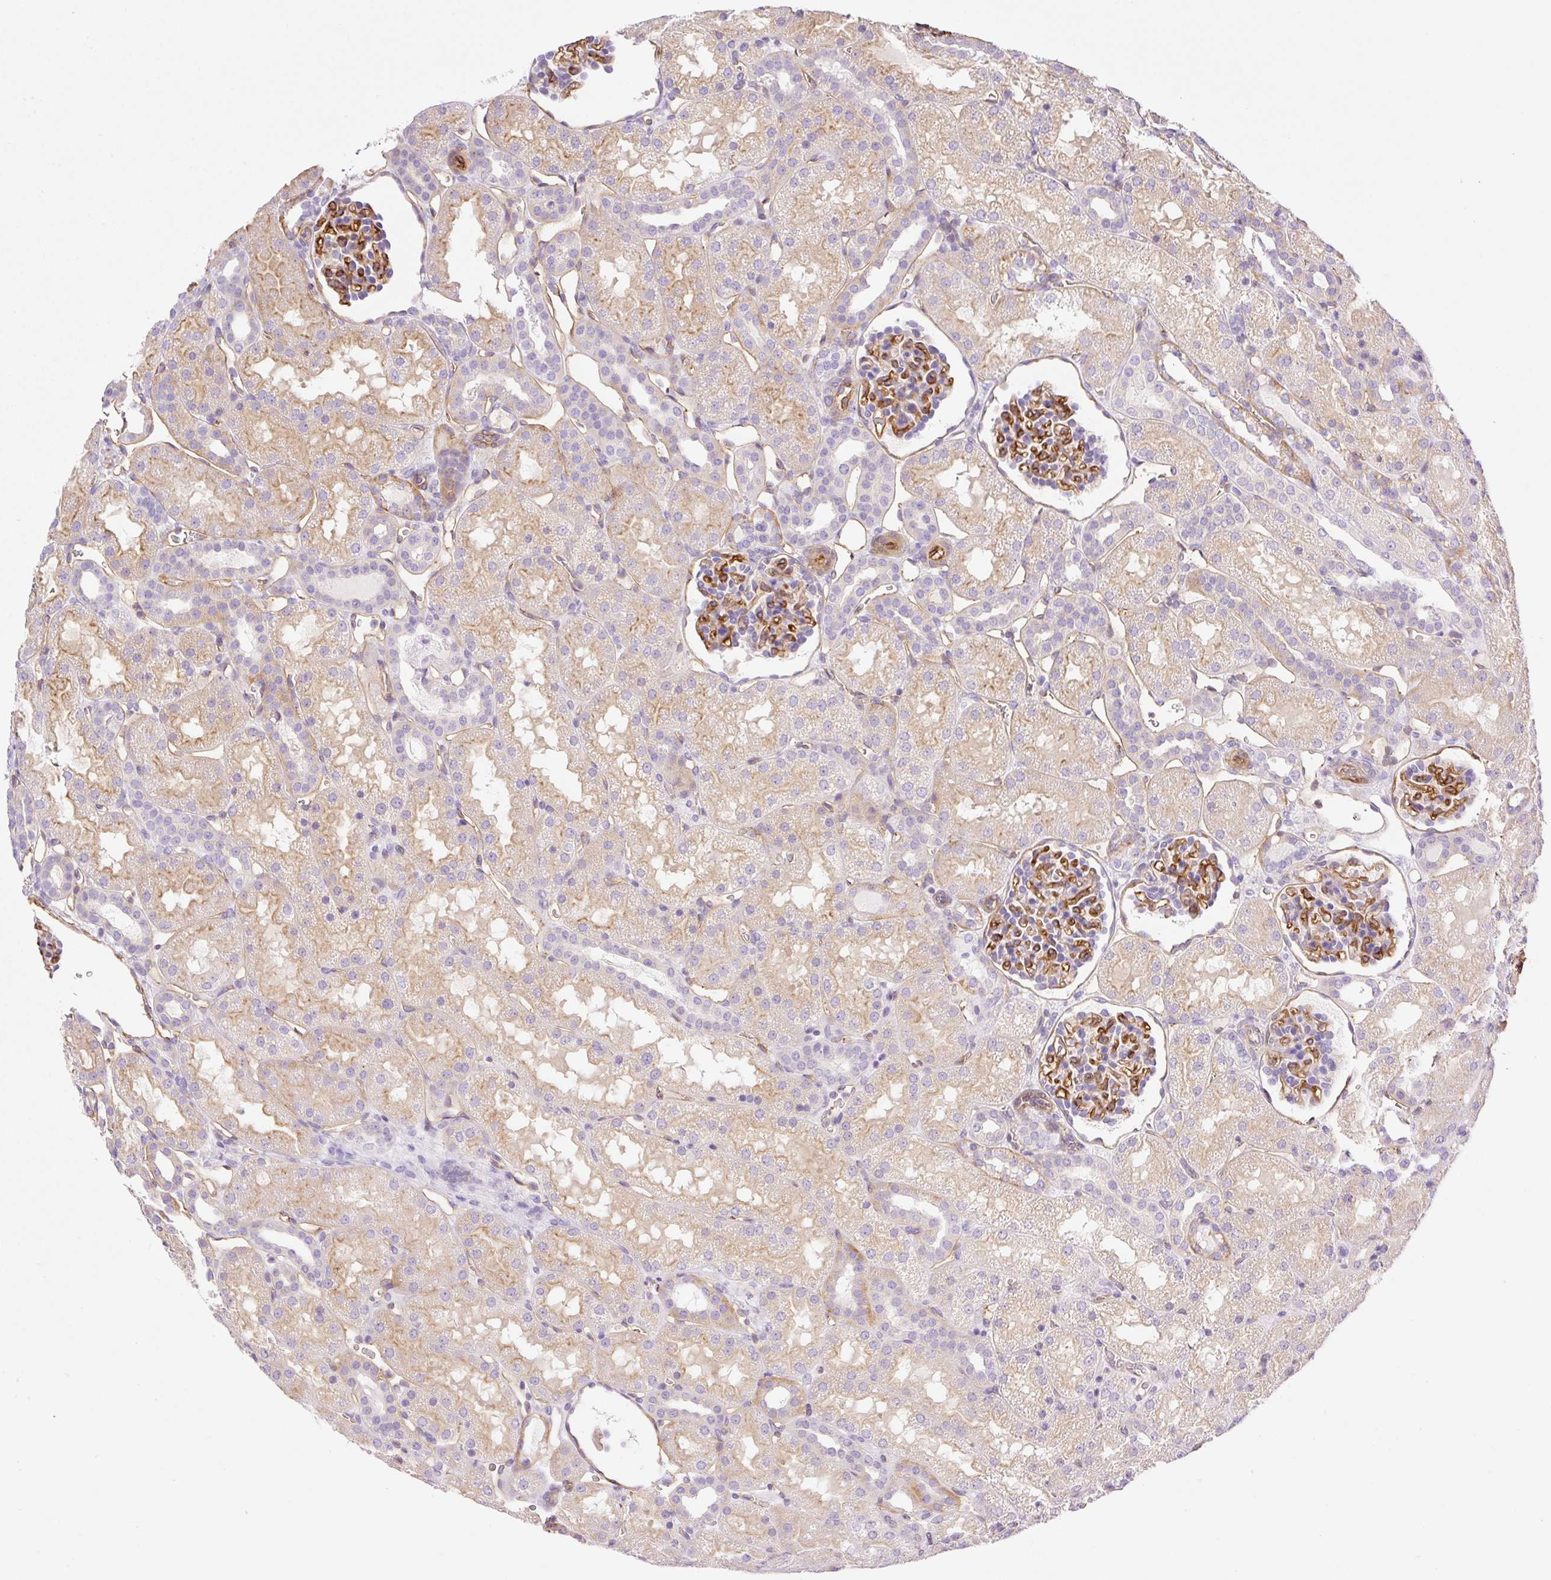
{"staining": {"intensity": "strong", "quantity": "25%-75%", "location": "cytoplasmic/membranous"}, "tissue": "kidney", "cell_type": "Cells in glomeruli", "image_type": "normal", "snomed": [{"axis": "morphology", "description": "Normal tissue, NOS"}, {"axis": "topography", "description": "Kidney"}], "caption": "The micrograph shows staining of normal kidney, revealing strong cytoplasmic/membranous protein expression (brown color) within cells in glomeruli.", "gene": "EHD1", "patient": {"sex": "male", "age": 2}}